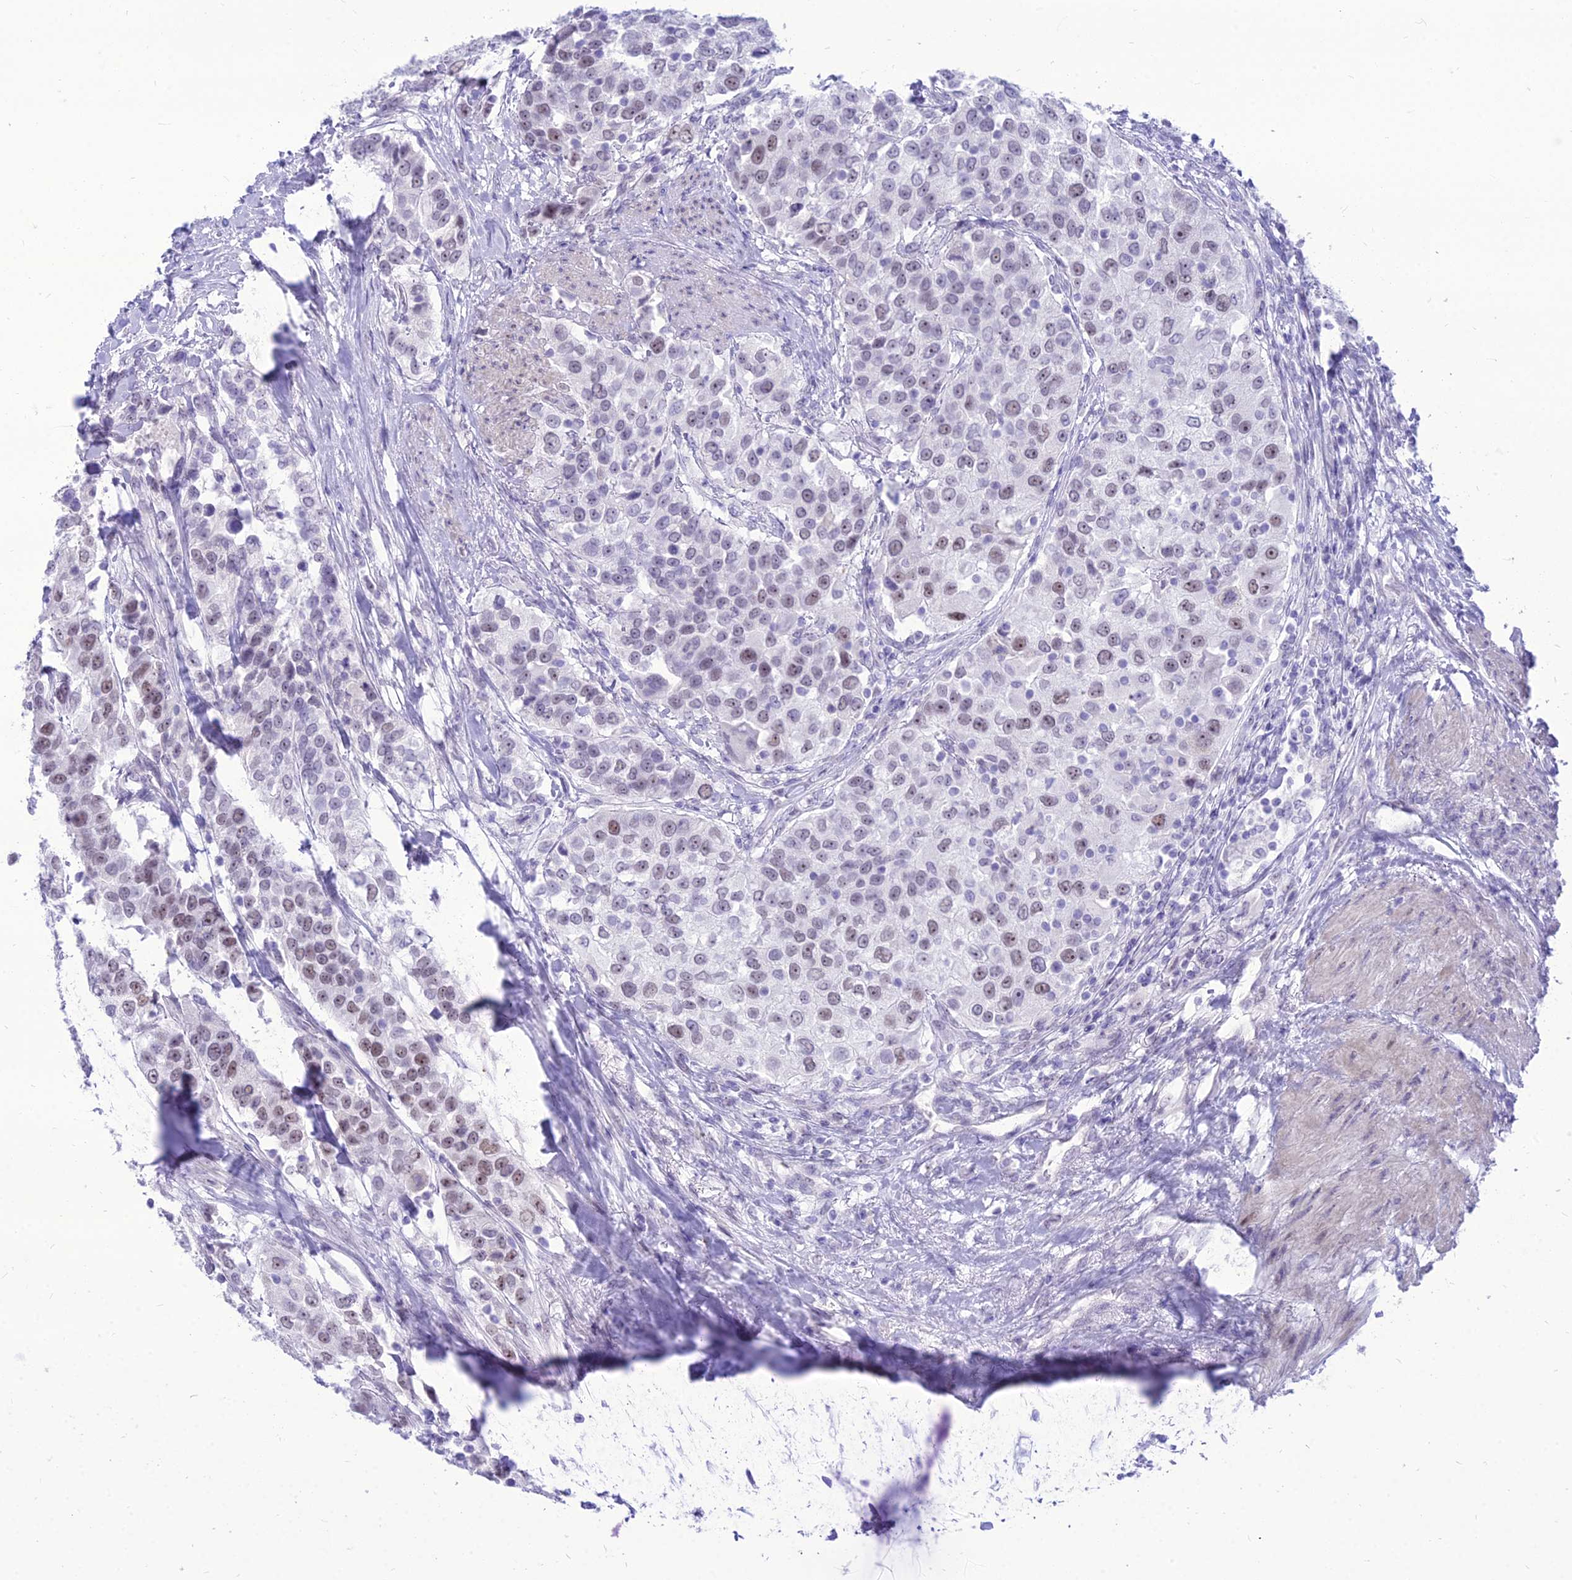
{"staining": {"intensity": "weak", "quantity": "25%-75%", "location": "nuclear"}, "tissue": "urothelial cancer", "cell_type": "Tumor cells", "image_type": "cancer", "snomed": [{"axis": "morphology", "description": "Urothelial carcinoma, High grade"}, {"axis": "topography", "description": "Urinary bladder"}], "caption": "The micrograph reveals a brown stain indicating the presence of a protein in the nuclear of tumor cells in urothelial cancer. The protein of interest is stained brown, and the nuclei are stained in blue (DAB (3,3'-diaminobenzidine) IHC with brightfield microscopy, high magnification).", "gene": "DHX40", "patient": {"sex": "female", "age": 80}}